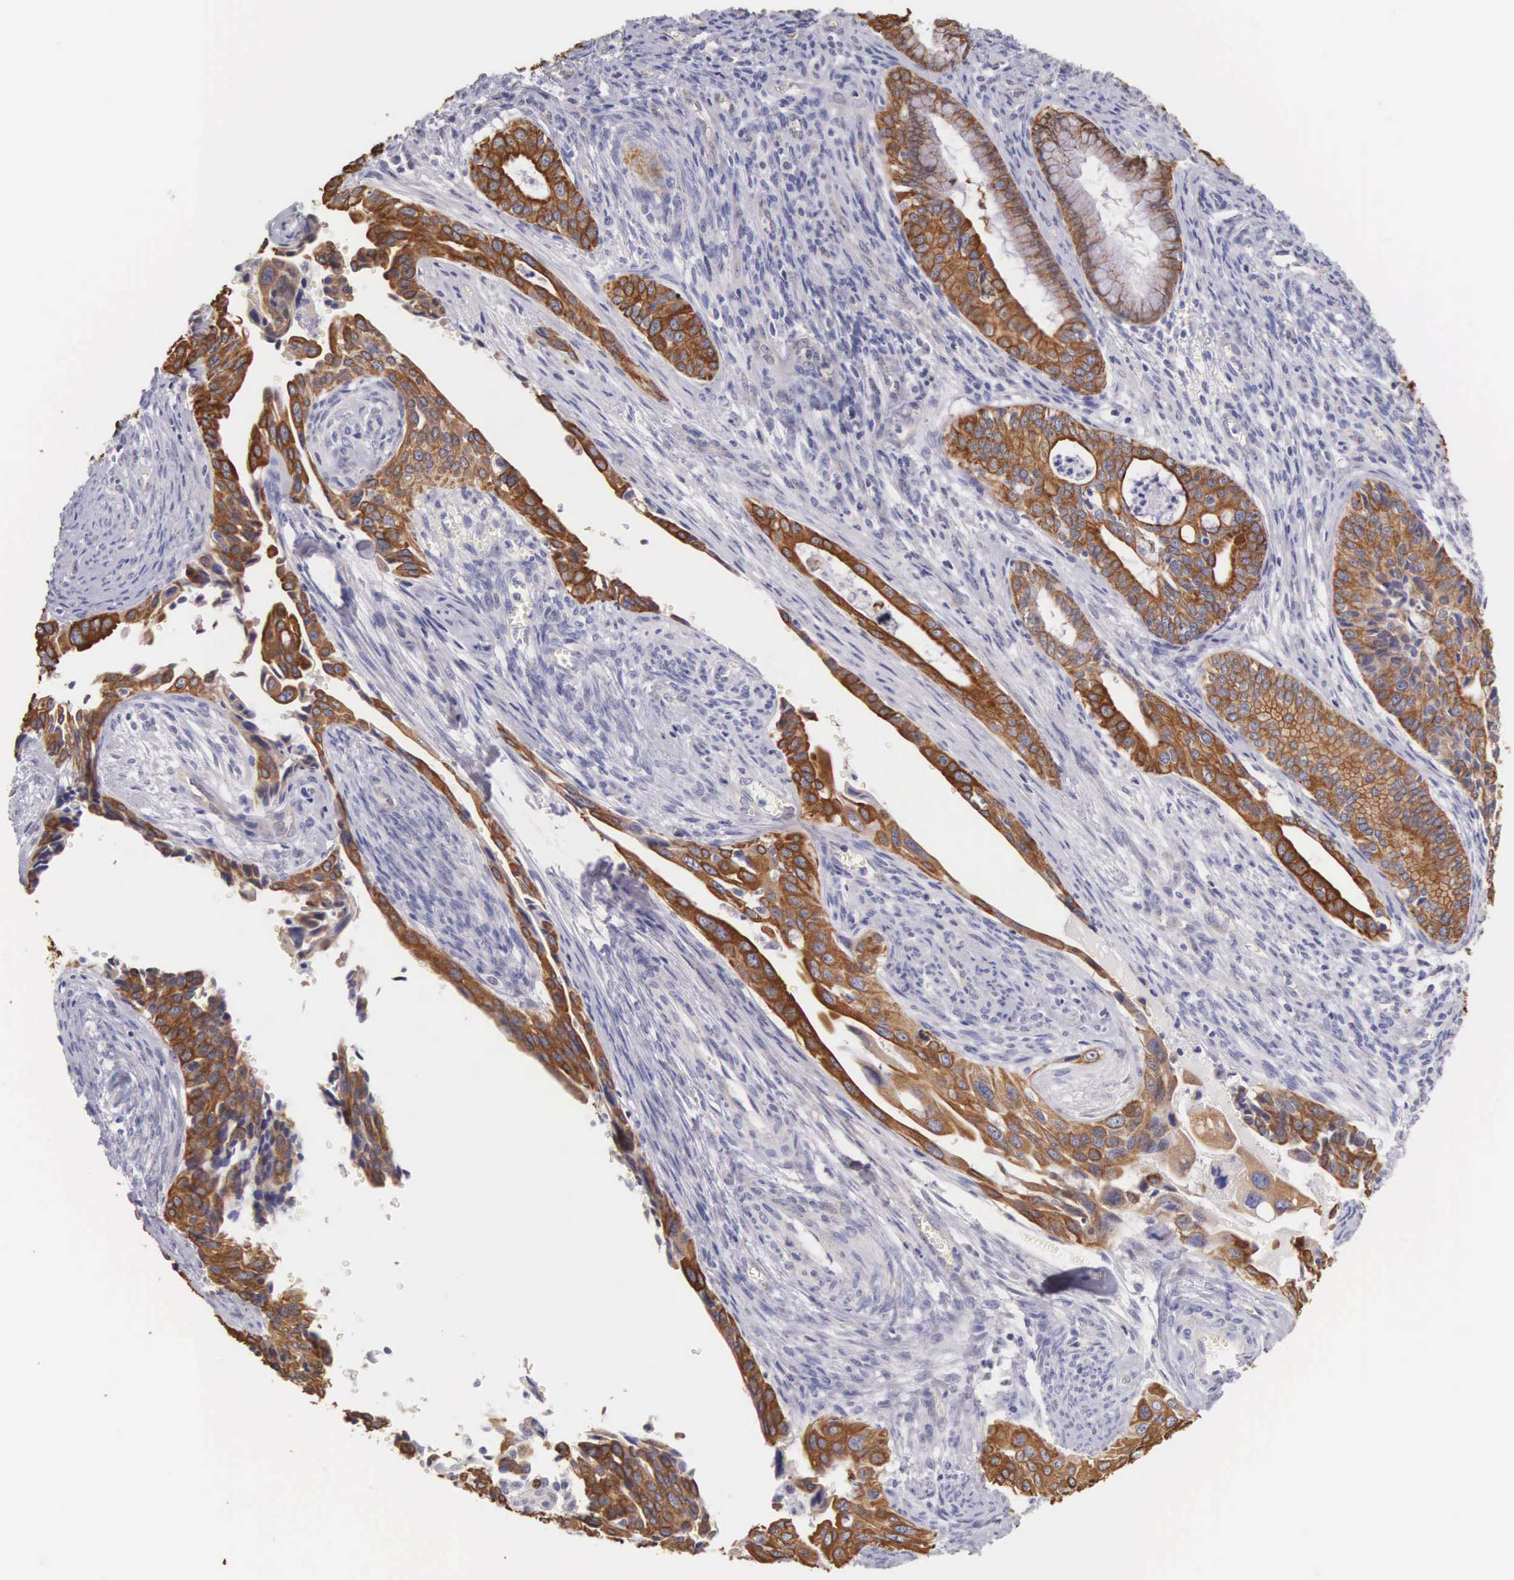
{"staining": {"intensity": "strong", "quantity": ">75%", "location": "cytoplasmic/membranous"}, "tissue": "cervical cancer", "cell_type": "Tumor cells", "image_type": "cancer", "snomed": [{"axis": "morphology", "description": "Squamous cell carcinoma, NOS"}, {"axis": "topography", "description": "Cervix"}], "caption": "Immunohistochemical staining of cervical cancer (squamous cell carcinoma) exhibits high levels of strong cytoplasmic/membranous positivity in about >75% of tumor cells.", "gene": "PIR", "patient": {"sex": "female", "age": 34}}